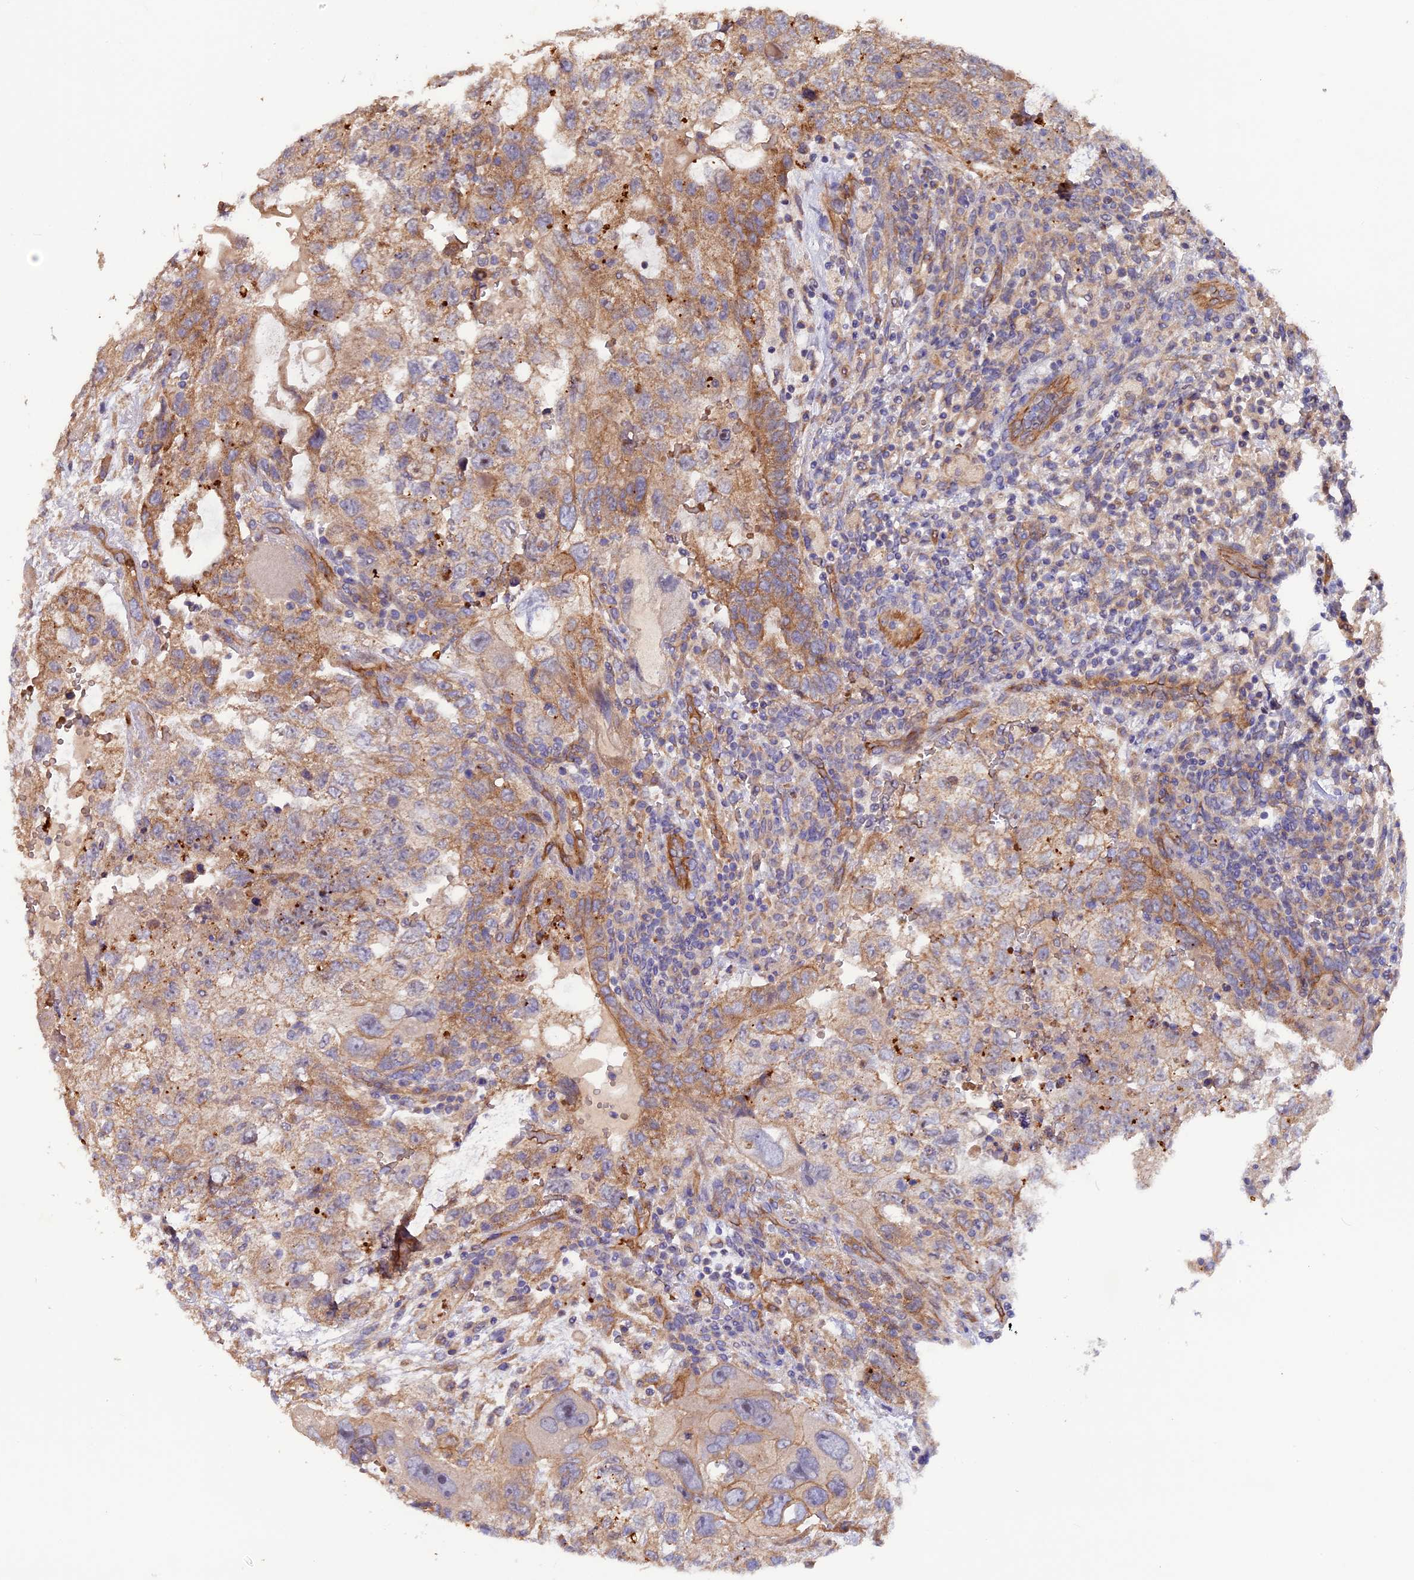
{"staining": {"intensity": "moderate", "quantity": ">75%", "location": "cytoplasmic/membranous"}, "tissue": "testis cancer", "cell_type": "Tumor cells", "image_type": "cancer", "snomed": [{"axis": "morphology", "description": "Carcinoma, Embryonal, NOS"}, {"axis": "topography", "description": "Testis"}], "caption": "Protein staining of testis cancer tissue shows moderate cytoplasmic/membranous expression in about >75% of tumor cells.", "gene": "DUS3L", "patient": {"sex": "male", "age": 36}}